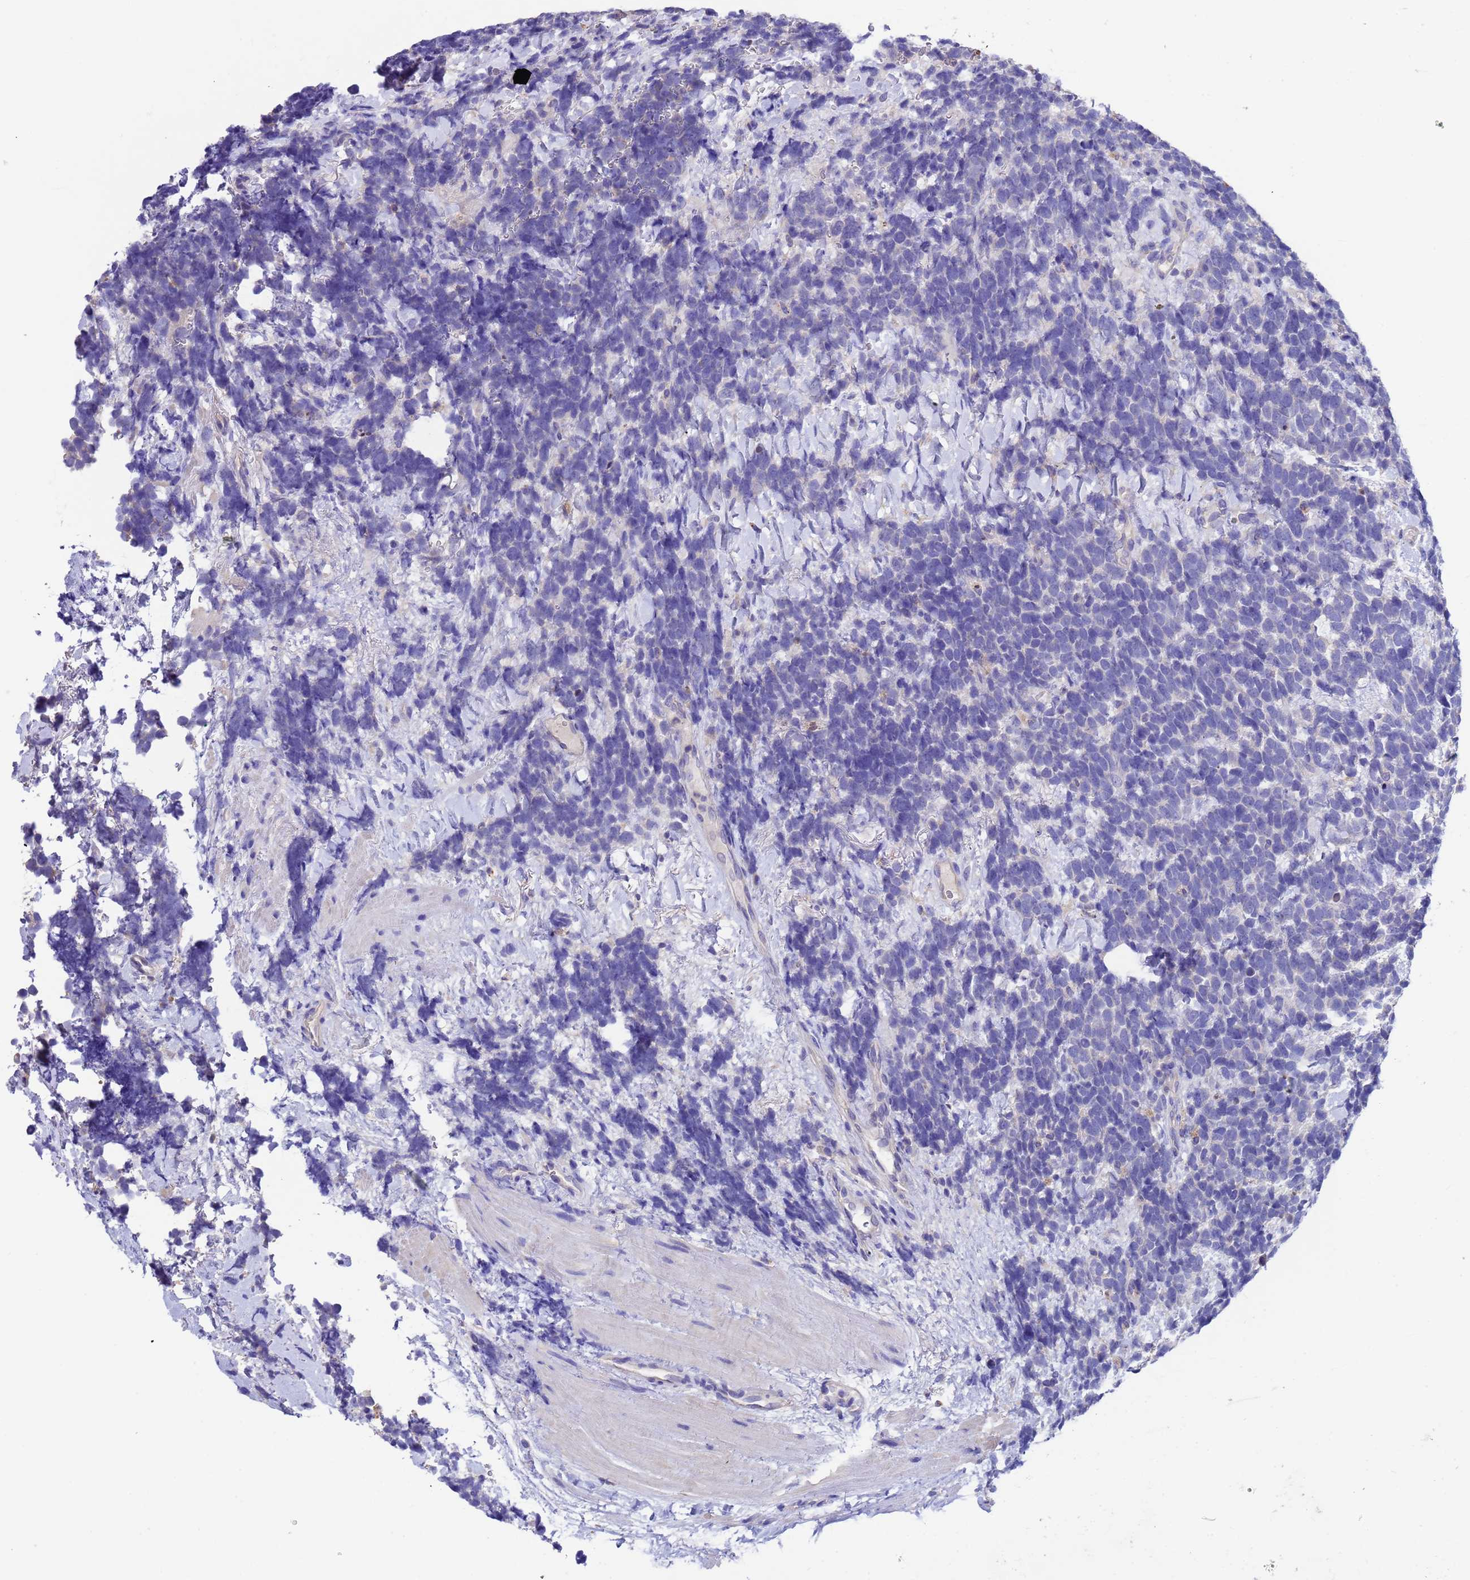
{"staining": {"intensity": "negative", "quantity": "none", "location": "none"}, "tissue": "urothelial cancer", "cell_type": "Tumor cells", "image_type": "cancer", "snomed": [{"axis": "morphology", "description": "Urothelial carcinoma, High grade"}, {"axis": "topography", "description": "Urinary bladder"}], "caption": "Micrograph shows no significant protein expression in tumor cells of urothelial cancer.", "gene": "SRL", "patient": {"sex": "female", "age": 82}}